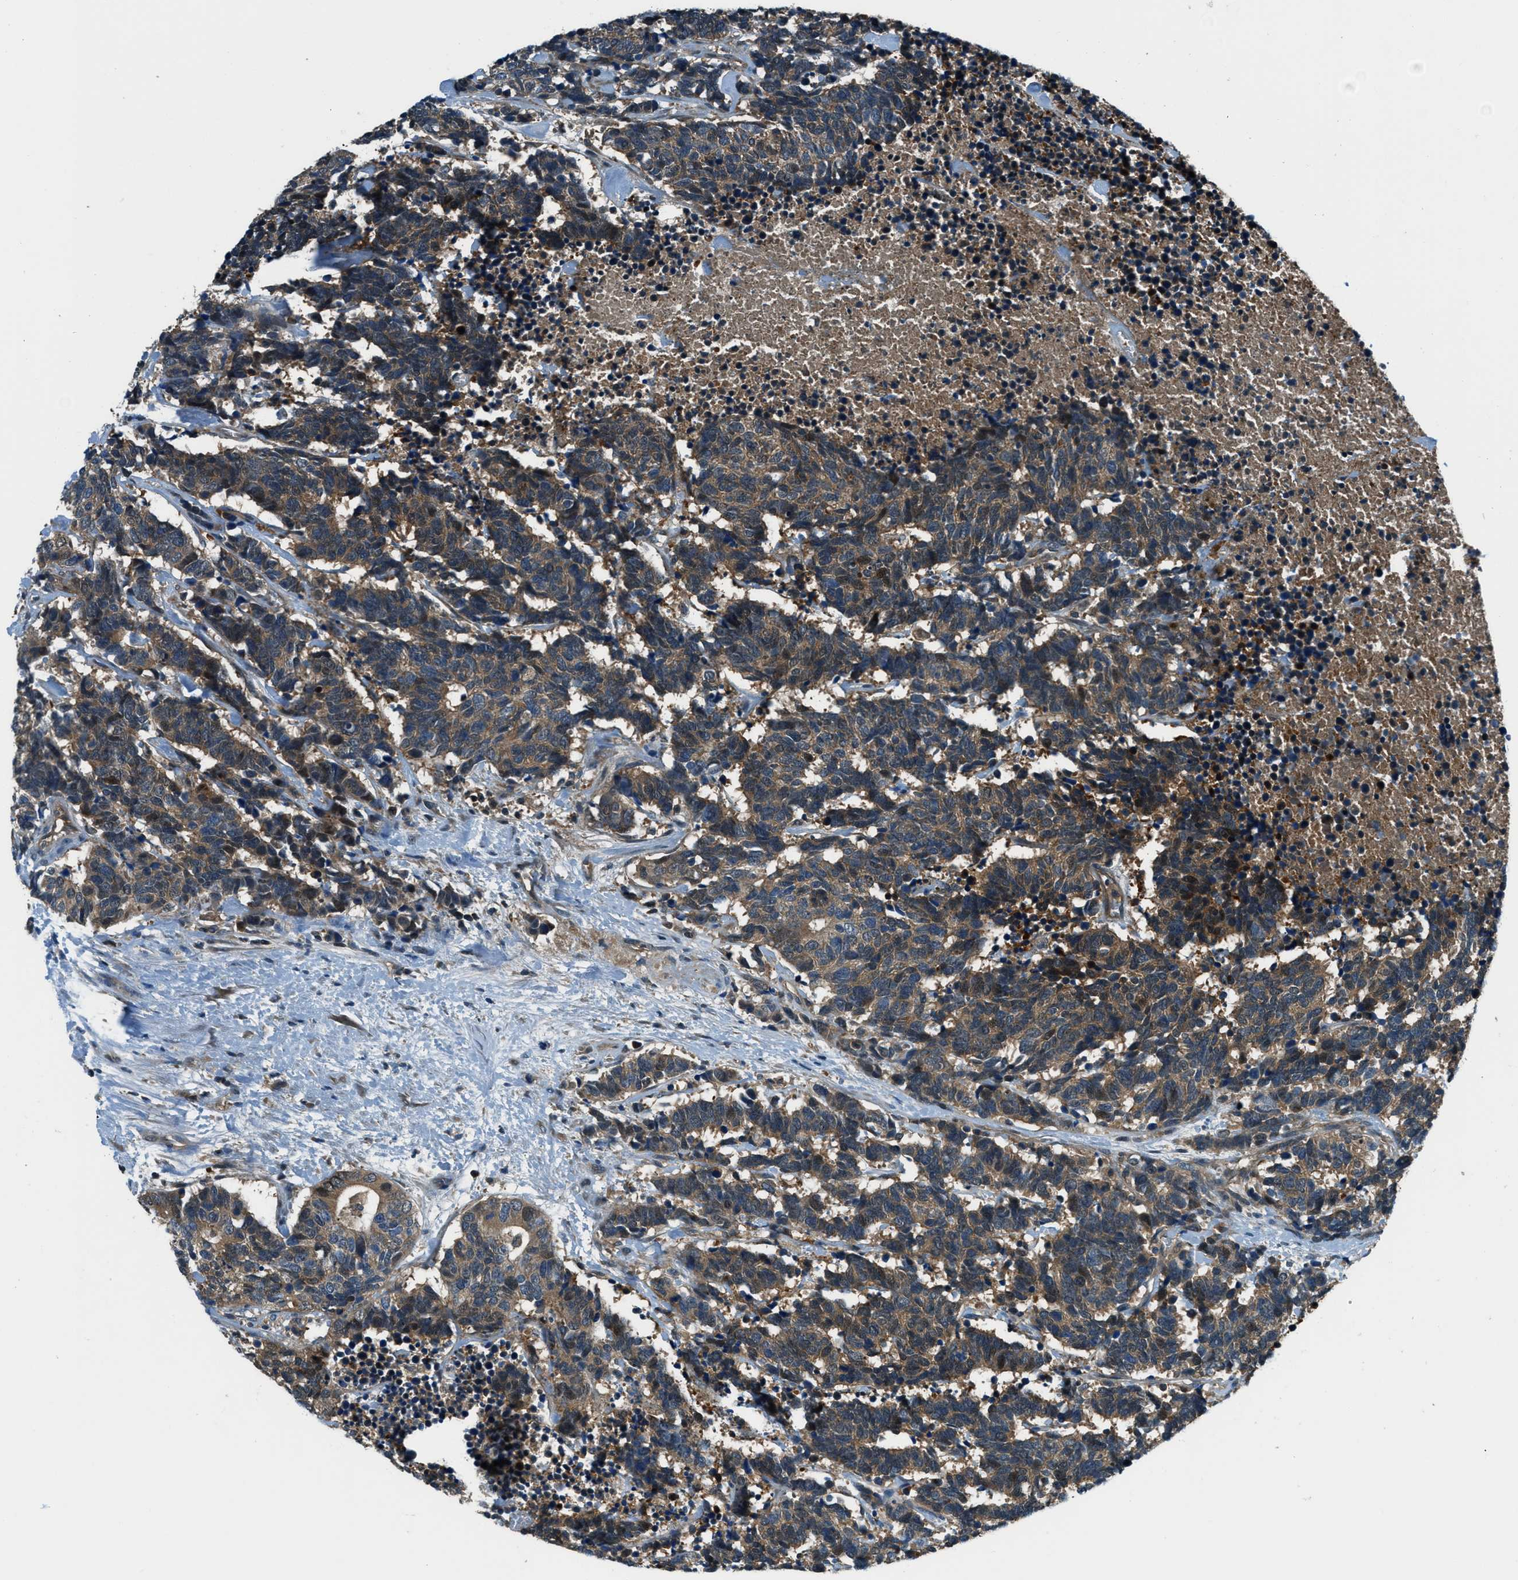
{"staining": {"intensity": "moderate", "quantity": ">75%", "location": "cytoplasmic/membranous"}, "tissue": "carcinoid", "cell_type": "Tumor cells", "image_type": "cancer", "snomed": [{"axis": "morphology", "description": "Carcinoma, NOS"}, {"axis": "morphology", "description": "Carcinoid, malignant, NOS"}, {"axis": "topography", "description": "Urinary bladder"}], "caption": "Moderate cytoplasmic/membranous expression for a protein is appreciated in about >75% of tumor cells of carcinoma using immunohistochemistry.", "gene": "HEBP2", "patient": {"sex": "male", "age": 57}}